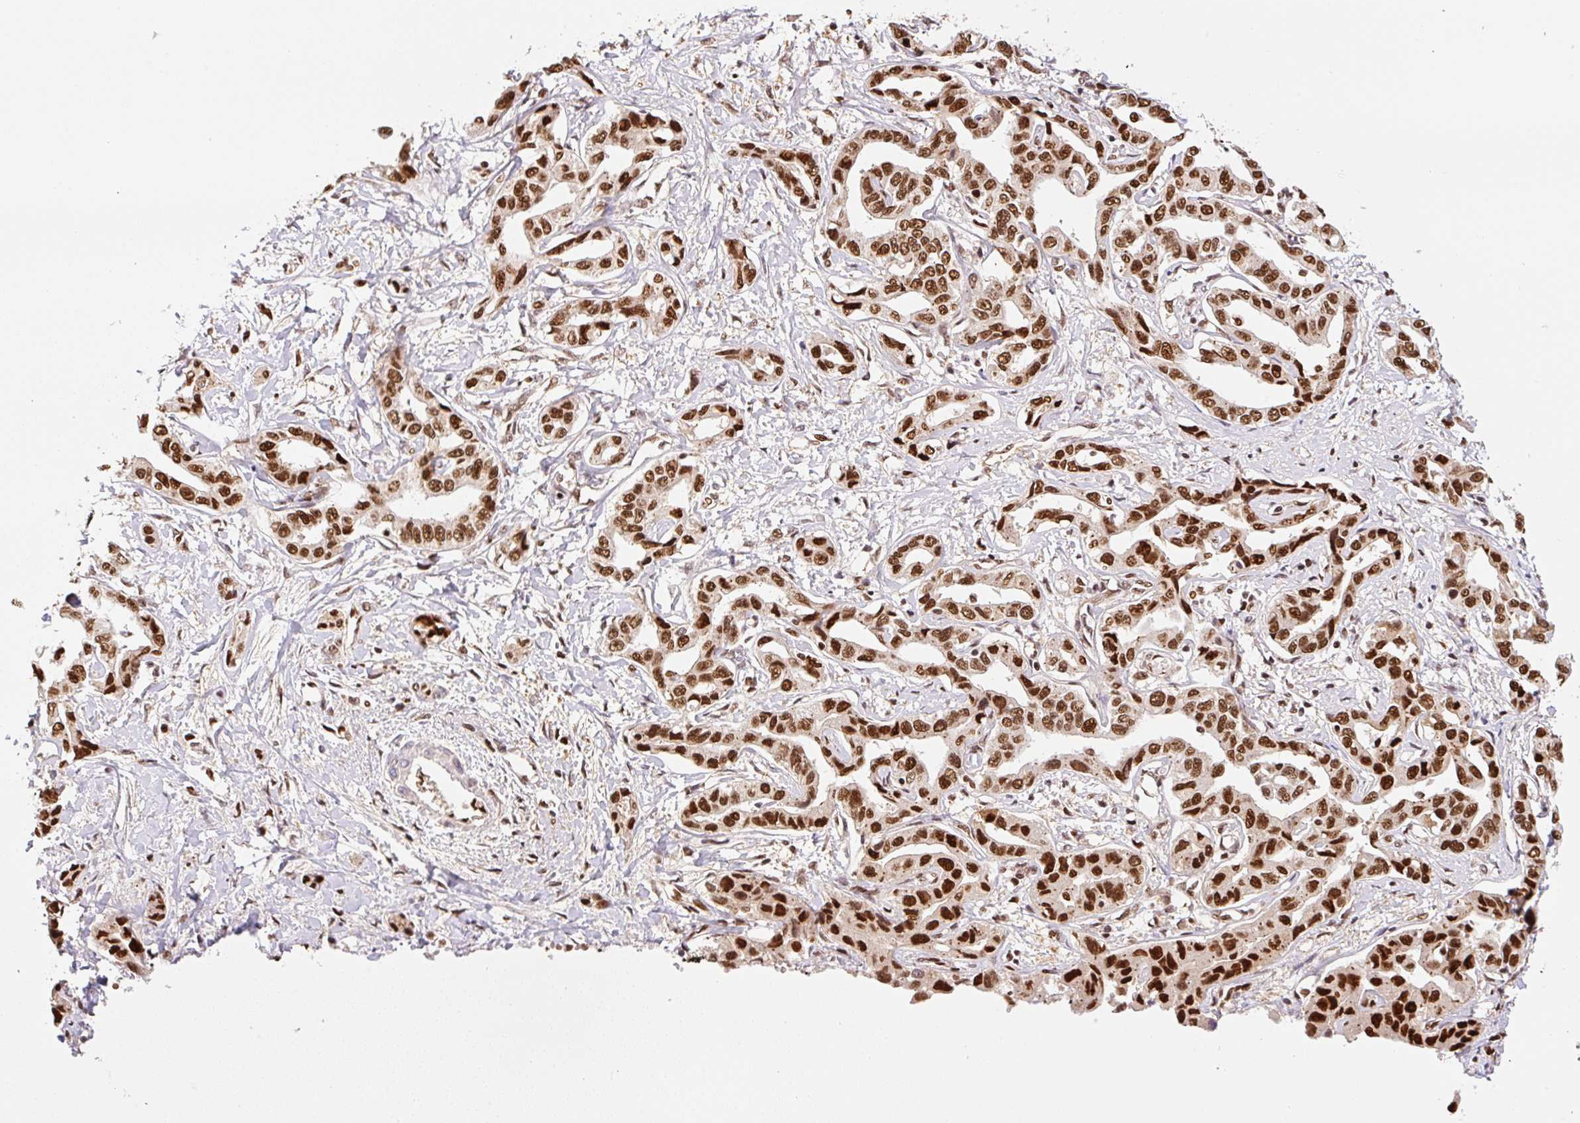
{"staining": {"intensity": "strong", "quantity": ">75%", "location": "nuclear"}, "tissue": "liver cancer", "cell_type": "Tumor cells", "image_type": "cancer", "snomed": [{"axis": "morphology", "description": "Cholangiocarcinoma"}, {"axis": "topography", "description": "Liver"}], "caption": "This photomicrograph demonstrates liver cancer (cholangiocarcinoma) stained with IHC to label a protein in brown. The nuclear of tumor cells show strong positivity for the protein. Nuclei are counter-stained blue.", "gene": "GPR139", "patient": {"sex": "male", "age": 59}}